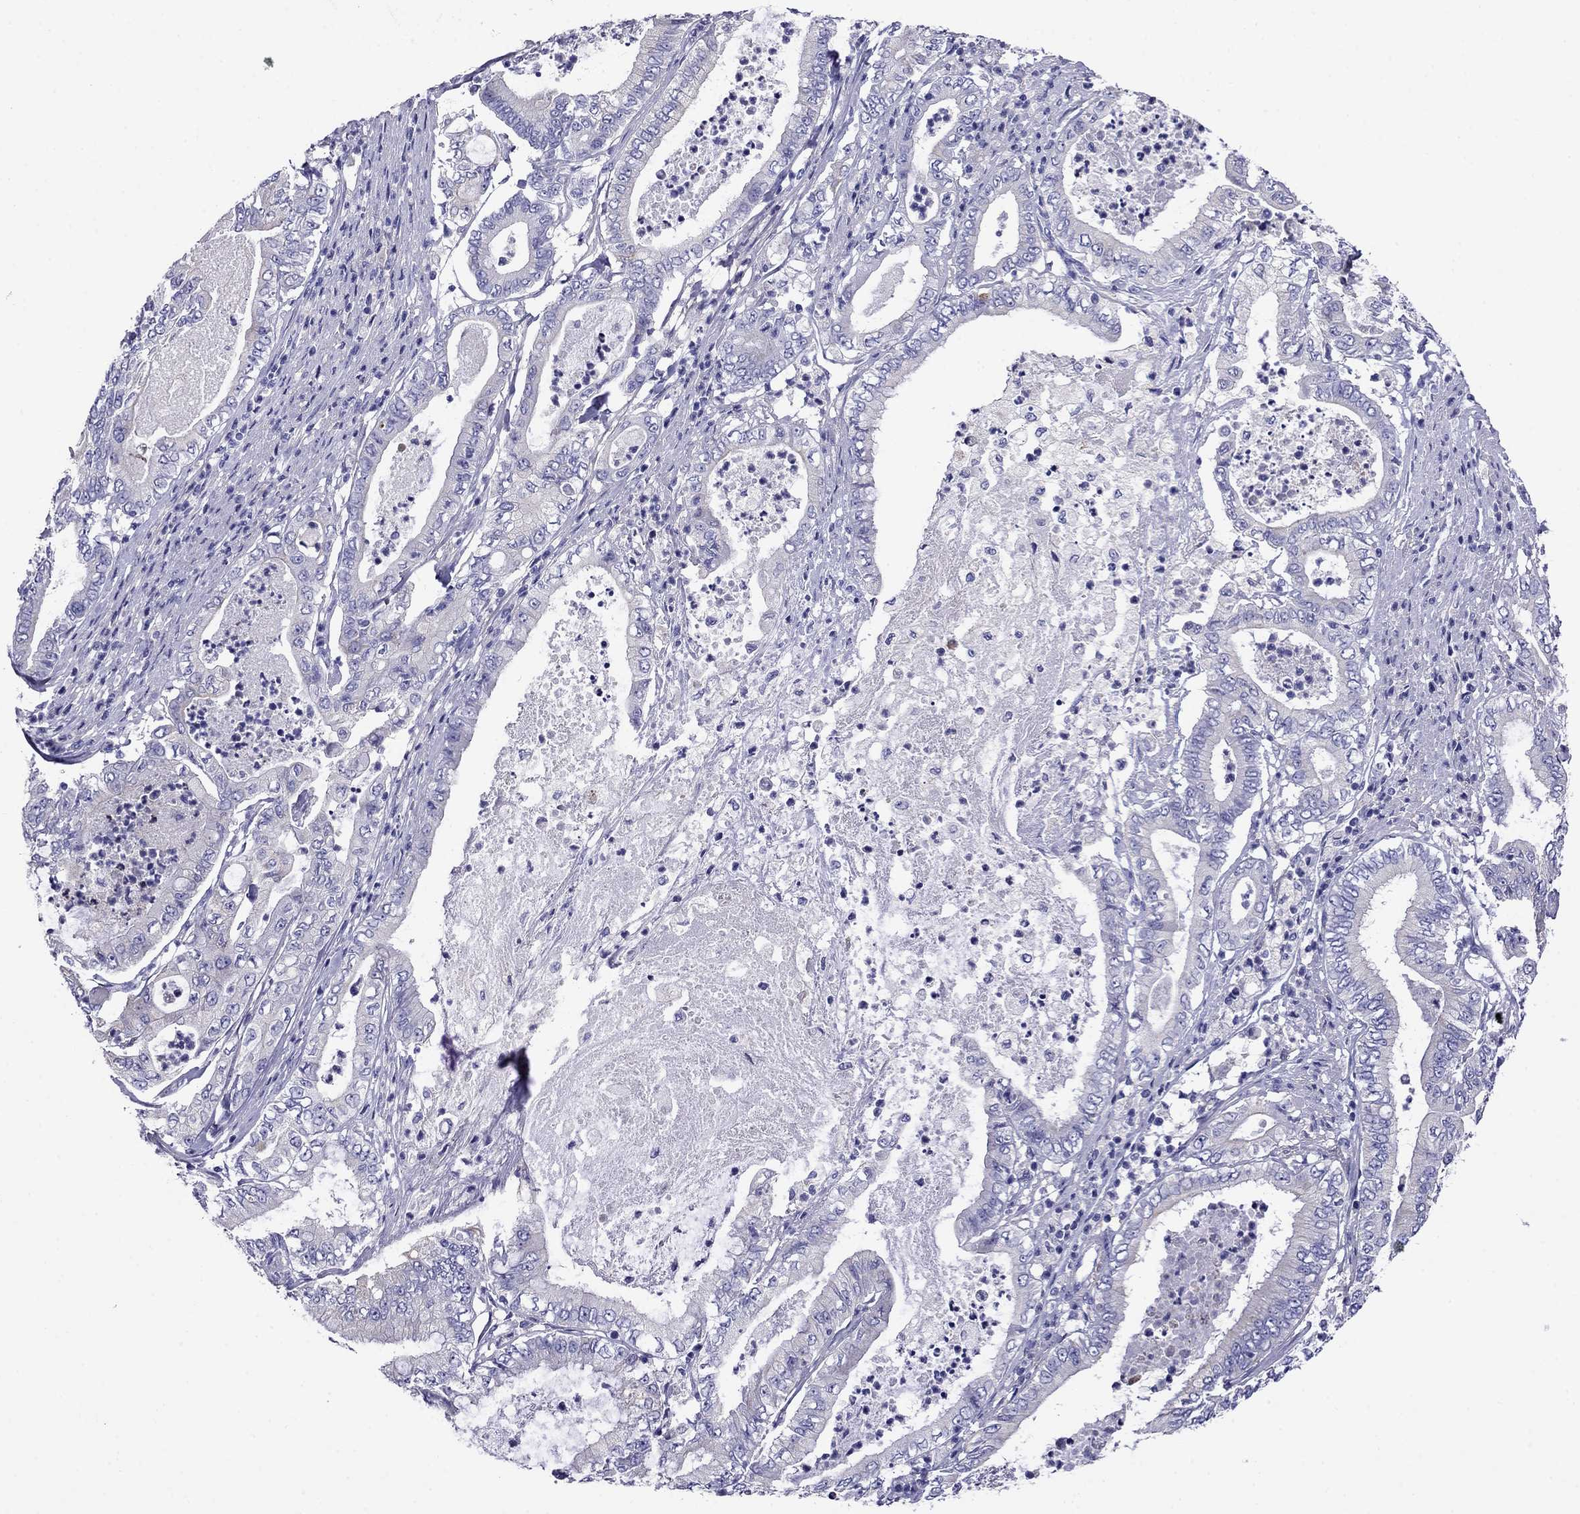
{"staining": {"intensity": "negative", "quantity": "none", "location": "none"}, "tissue": "pancreatic cancer", "cell_type": "Tumor cells", "image_type": "cancer", "snomed": [{"axis": "morphology", "description": "Adenocarcinoma, NOS"}, {"axis": "topography", "description": "Pancreas"}], "caption": "DAB (3,3'-diaminobenzidine) immunohistochemical staining of human adenocarcinoma (pancreatic) demonstrates no significant expression in tumor cells.", "gene": "SCG2", "patient": {"sex": "male", "age": 71}}